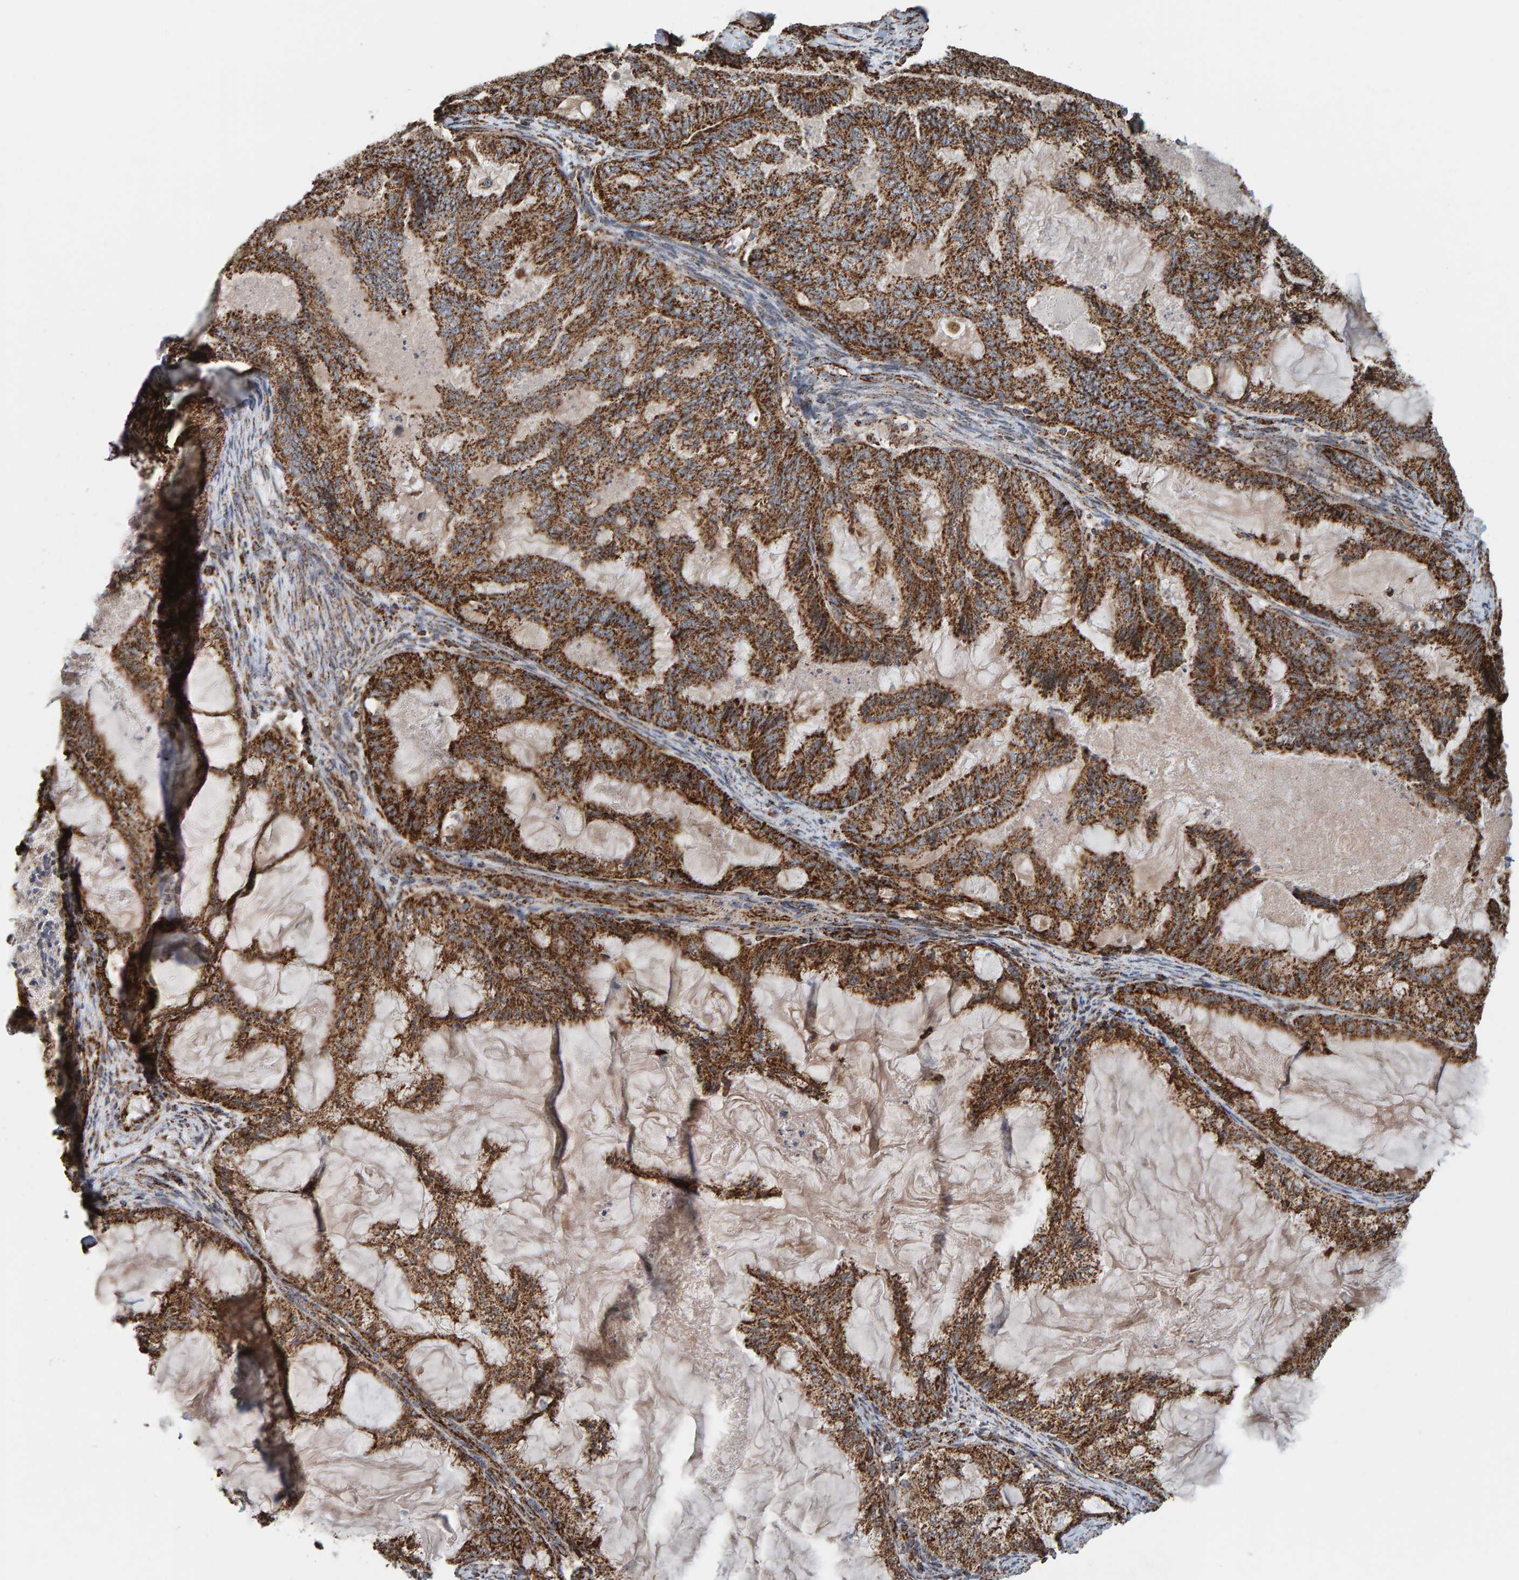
{"staining": {"intensity": "moderate", "quantity": ">75%", "location": "cytoplasmic/membranous"}, "tissue": "endometrial cancer", "cell_type": "Tumor cells", "image_type": "cancer", "snomed": [{"axis": "morphology", "description": "Adenocarcinoma, NOS"}, {"axis": "topography", "description": "Endometrium"}], "caption": "Endometrial adenocarcinoma tissue shows moderate cytoplasmic/membranous expression in approximately >75% of tumor cells", "gene": "MRPL45", "patient": {"sex": "female", "age": 86}}